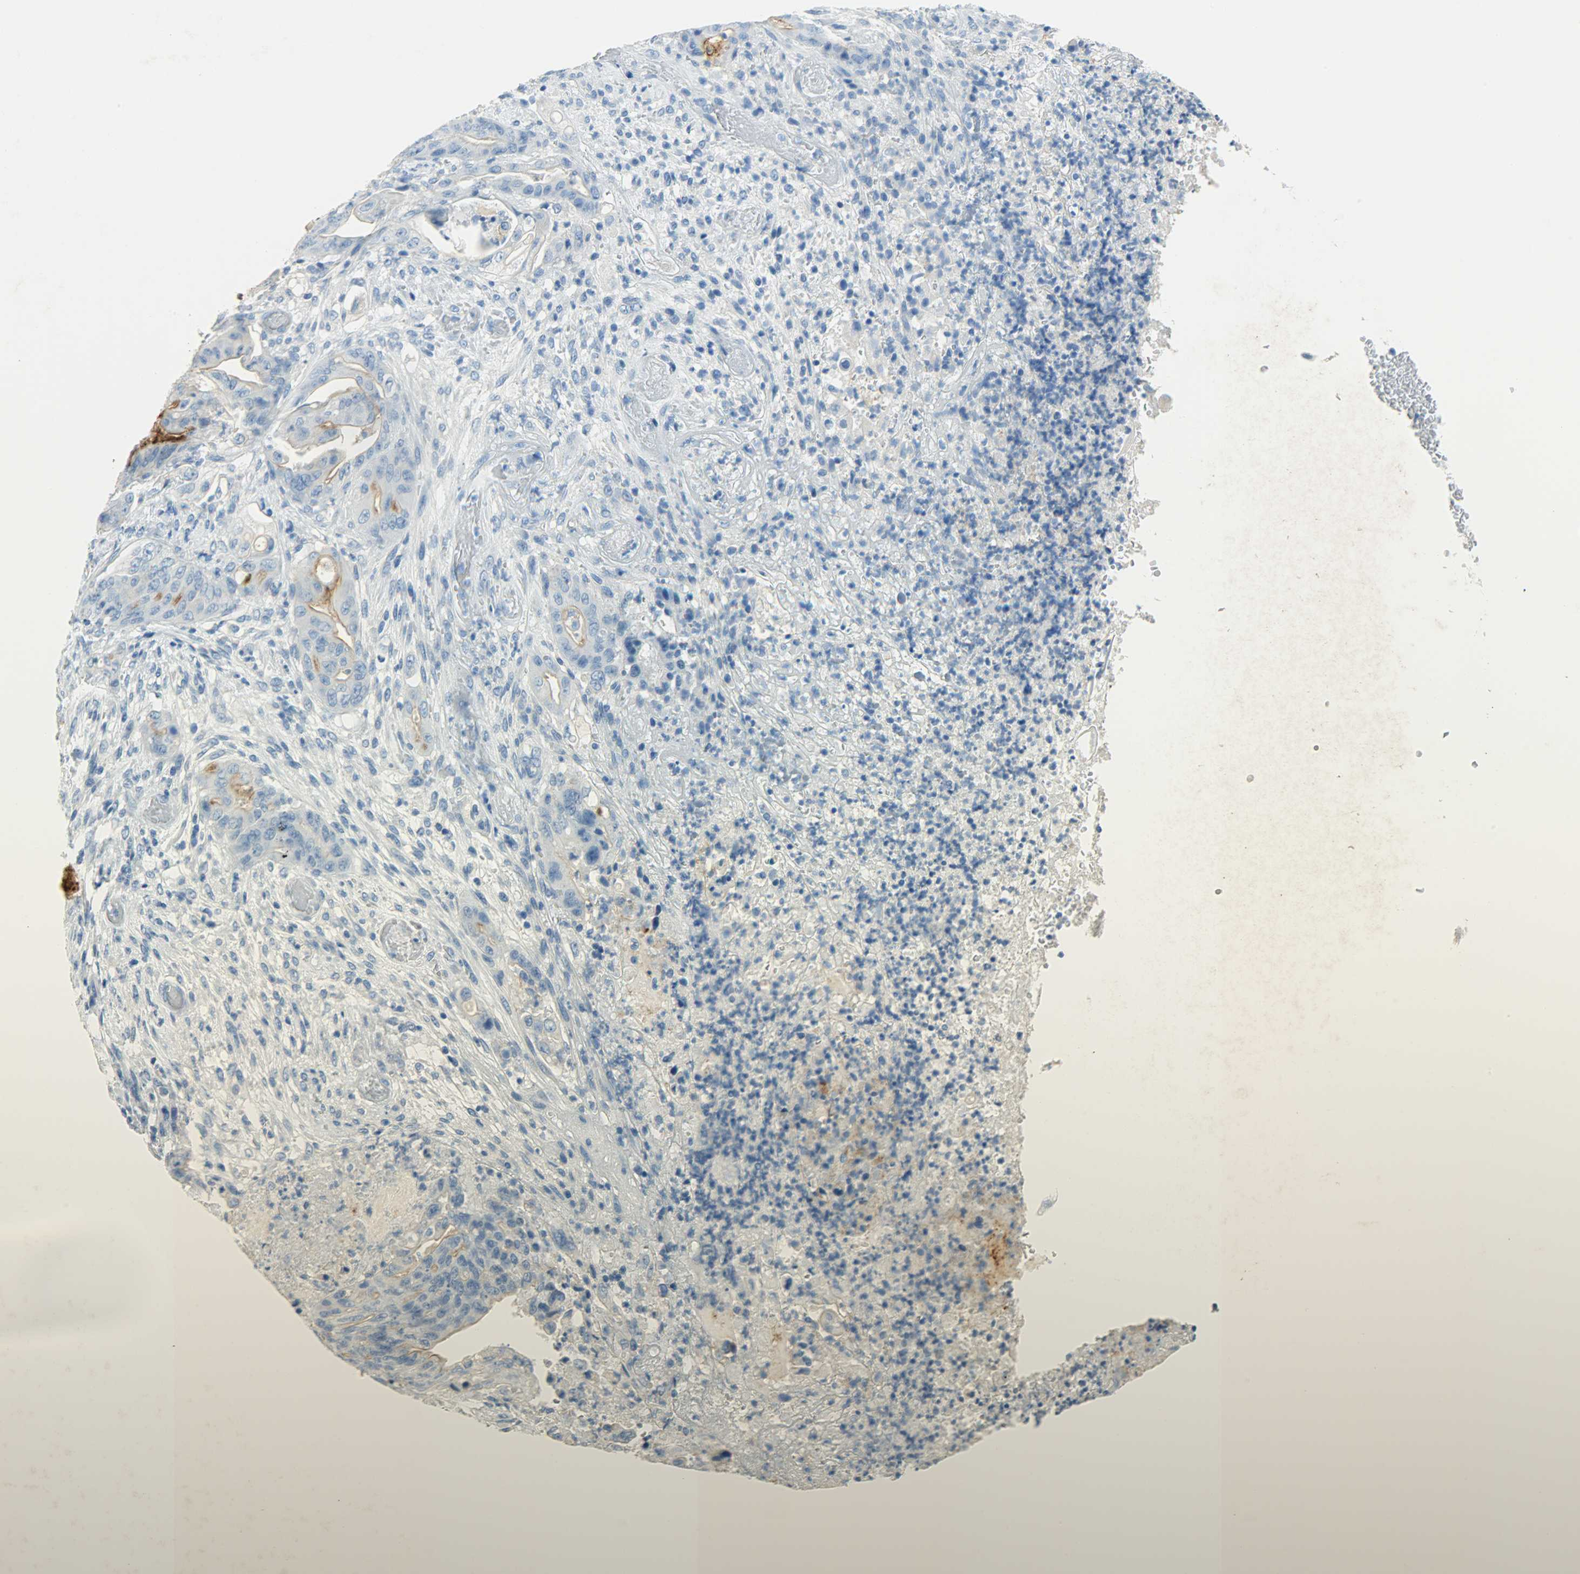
{"staining": {"intensity": "strong", "quantity": "<25%", "location": "cytoplasmic/membranous"}, "tissue": "stomach cancer", "cell_type": "Tumor cells", "image_type": "cancer", "snomed": [{"axis": "morphology", "description": "Adenocarcinoma, NOS"}, {"axis": "topography", "description": "Stomach"}], "caption": "Immunohistochemistry photomicrograph of neoplastic tissue: human adenocarcinoma (stomach) stained using IHC demonstrates medium levels of strong protein expression localized specifically in the cytoplasmic/membranous of tumor cells, appearing as a cytoplasmic/membranous brown color.", "gene": "PROM1", "patient": {"sex": "female", "age": 73}}